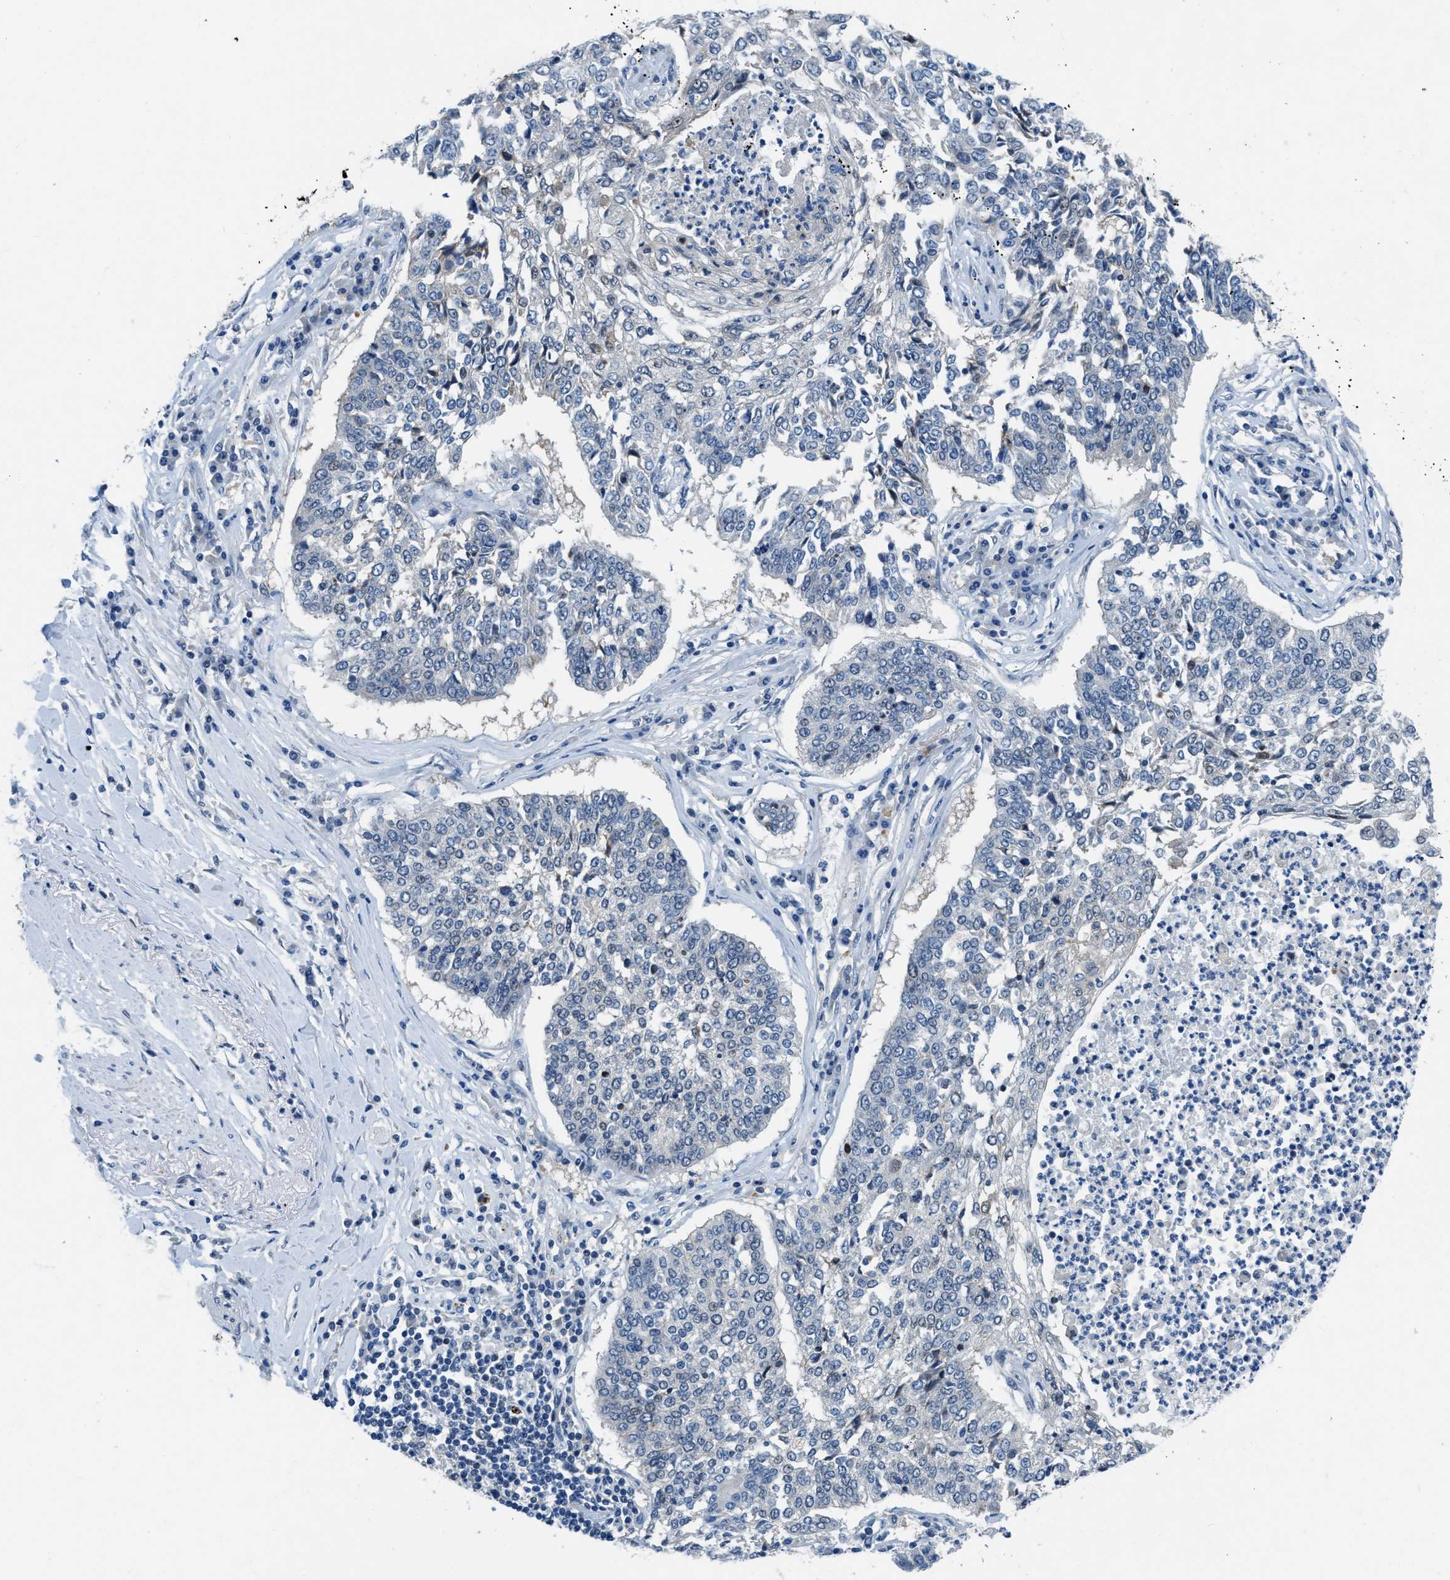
{"staining": {"intensity": "negative", "quantity": "none", "location": "none"}, "tissue": "lung cancer", "cell_type": "Tumor cells", "image_type": "cancer", "snomed": [{"axis": "morphology", "description": "Normal tissue, NOS"}, {"axis": "morphology", "description": "Squamous cell carcinoma, NOS"}, {"axis": "topography", "description": "Cartilage tissue"}, {"axis": "topography", "description": "Bronchus"}, {"axis": "topography", "description": "Lung"}], "caption": "The micrograph reveals no significant expression in tumor cells of lung cancer.", "gene": "PFKP", "patient": {"sex": "female", "age": 49}}